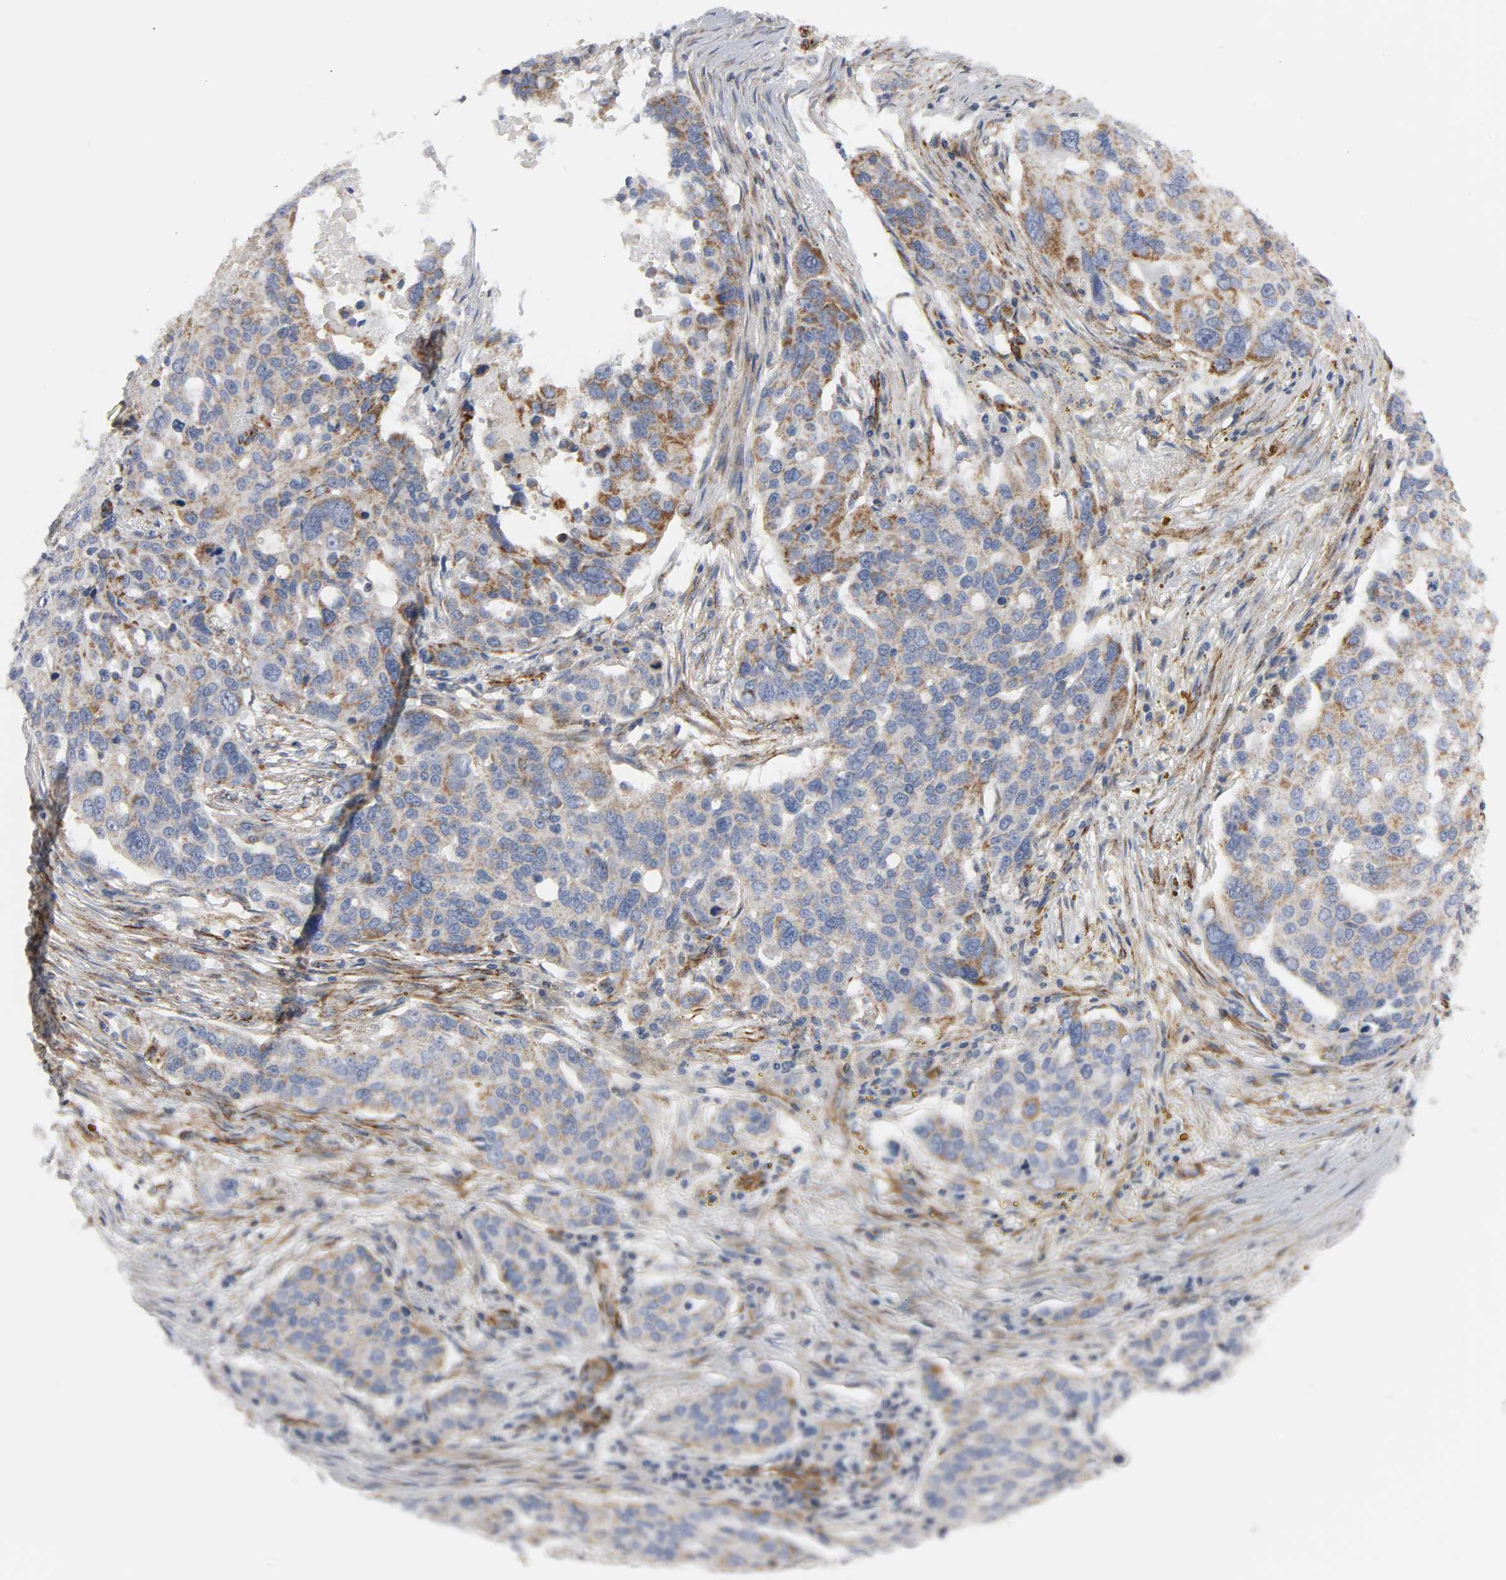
{"staining": {"intensity": "weak", "quantity": ">75%", "location": "cytoplasmic/membranous"}, "tissue": "ovarian cancer", "cell_type": "Tumor cells", "image_type": "cancer", "snomed": [{"axis": "morphology", "description": "Carcinoma, endometroid"}, {"axis": "topography", "description": "Ovary"}], "caption": "Ovarian cancer stained for a protein displays weak cytoplasmic/membranous positivity in tumor cells. (DAB (3,3'-diaminobenzidine) IHC with brightfield microscopy, high magnification).", "gene": "GNG2", "patient": {"sex": "female", "age": 75}}